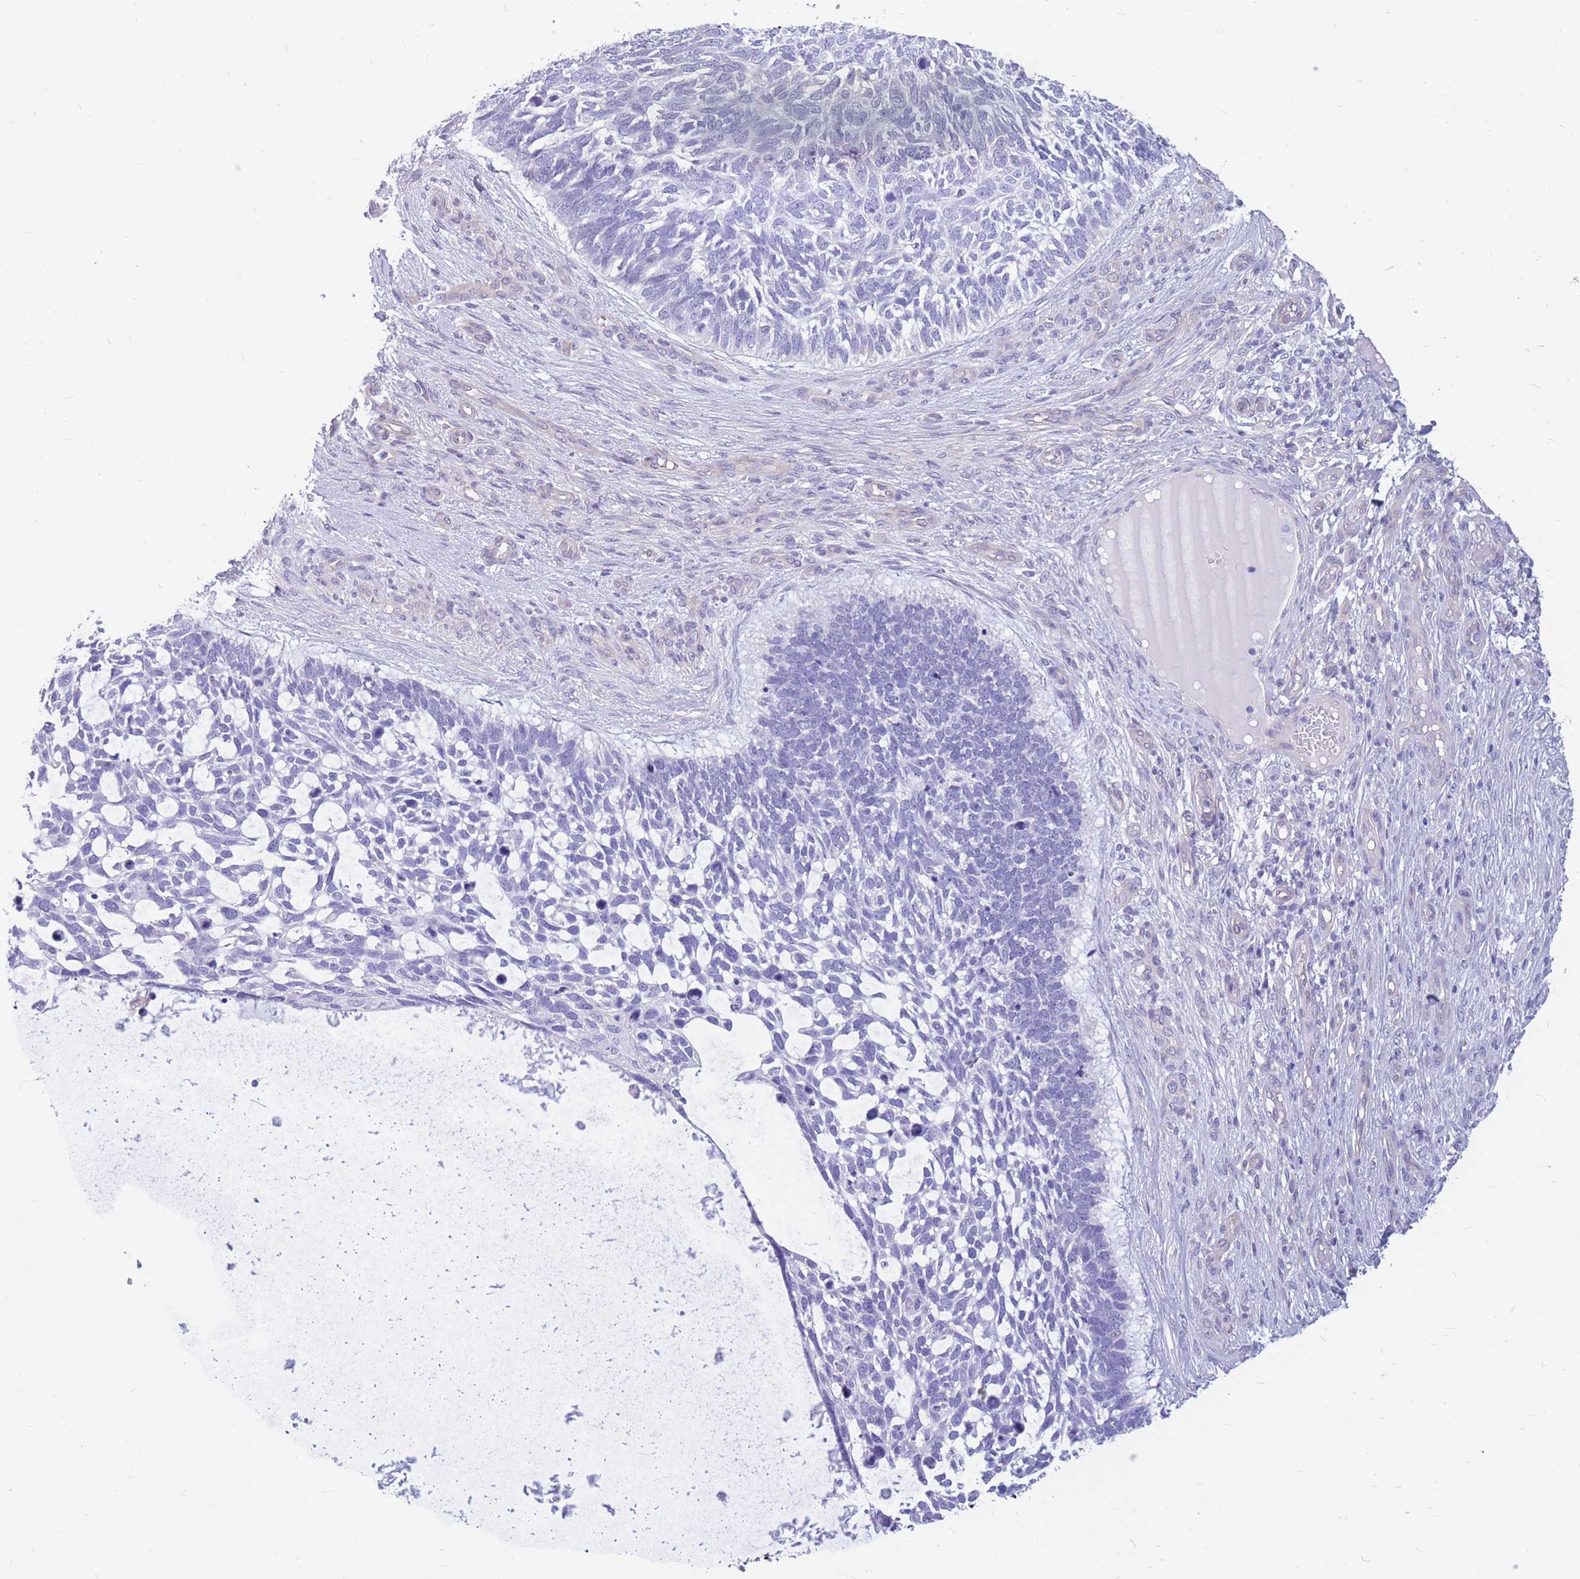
{"staining": {"intensity": "negative", "quantity": "none", "location": "none"}, "tissue": "skin cancer", "cell_type": "Tumor cells", "image_type": "cancer", "snomed": [{"axis": "morphology", "description": "Basal cell carcinoma"}, {"axis": "topography", "description": "Skin"}], "caption": "Human basal cell carcinoma (skin) stained for a protein using immunohistochemistry displays no positivity in tumor cells.", "gene": "ZNF311", "patient": {"sex": "male", "age": 88}}